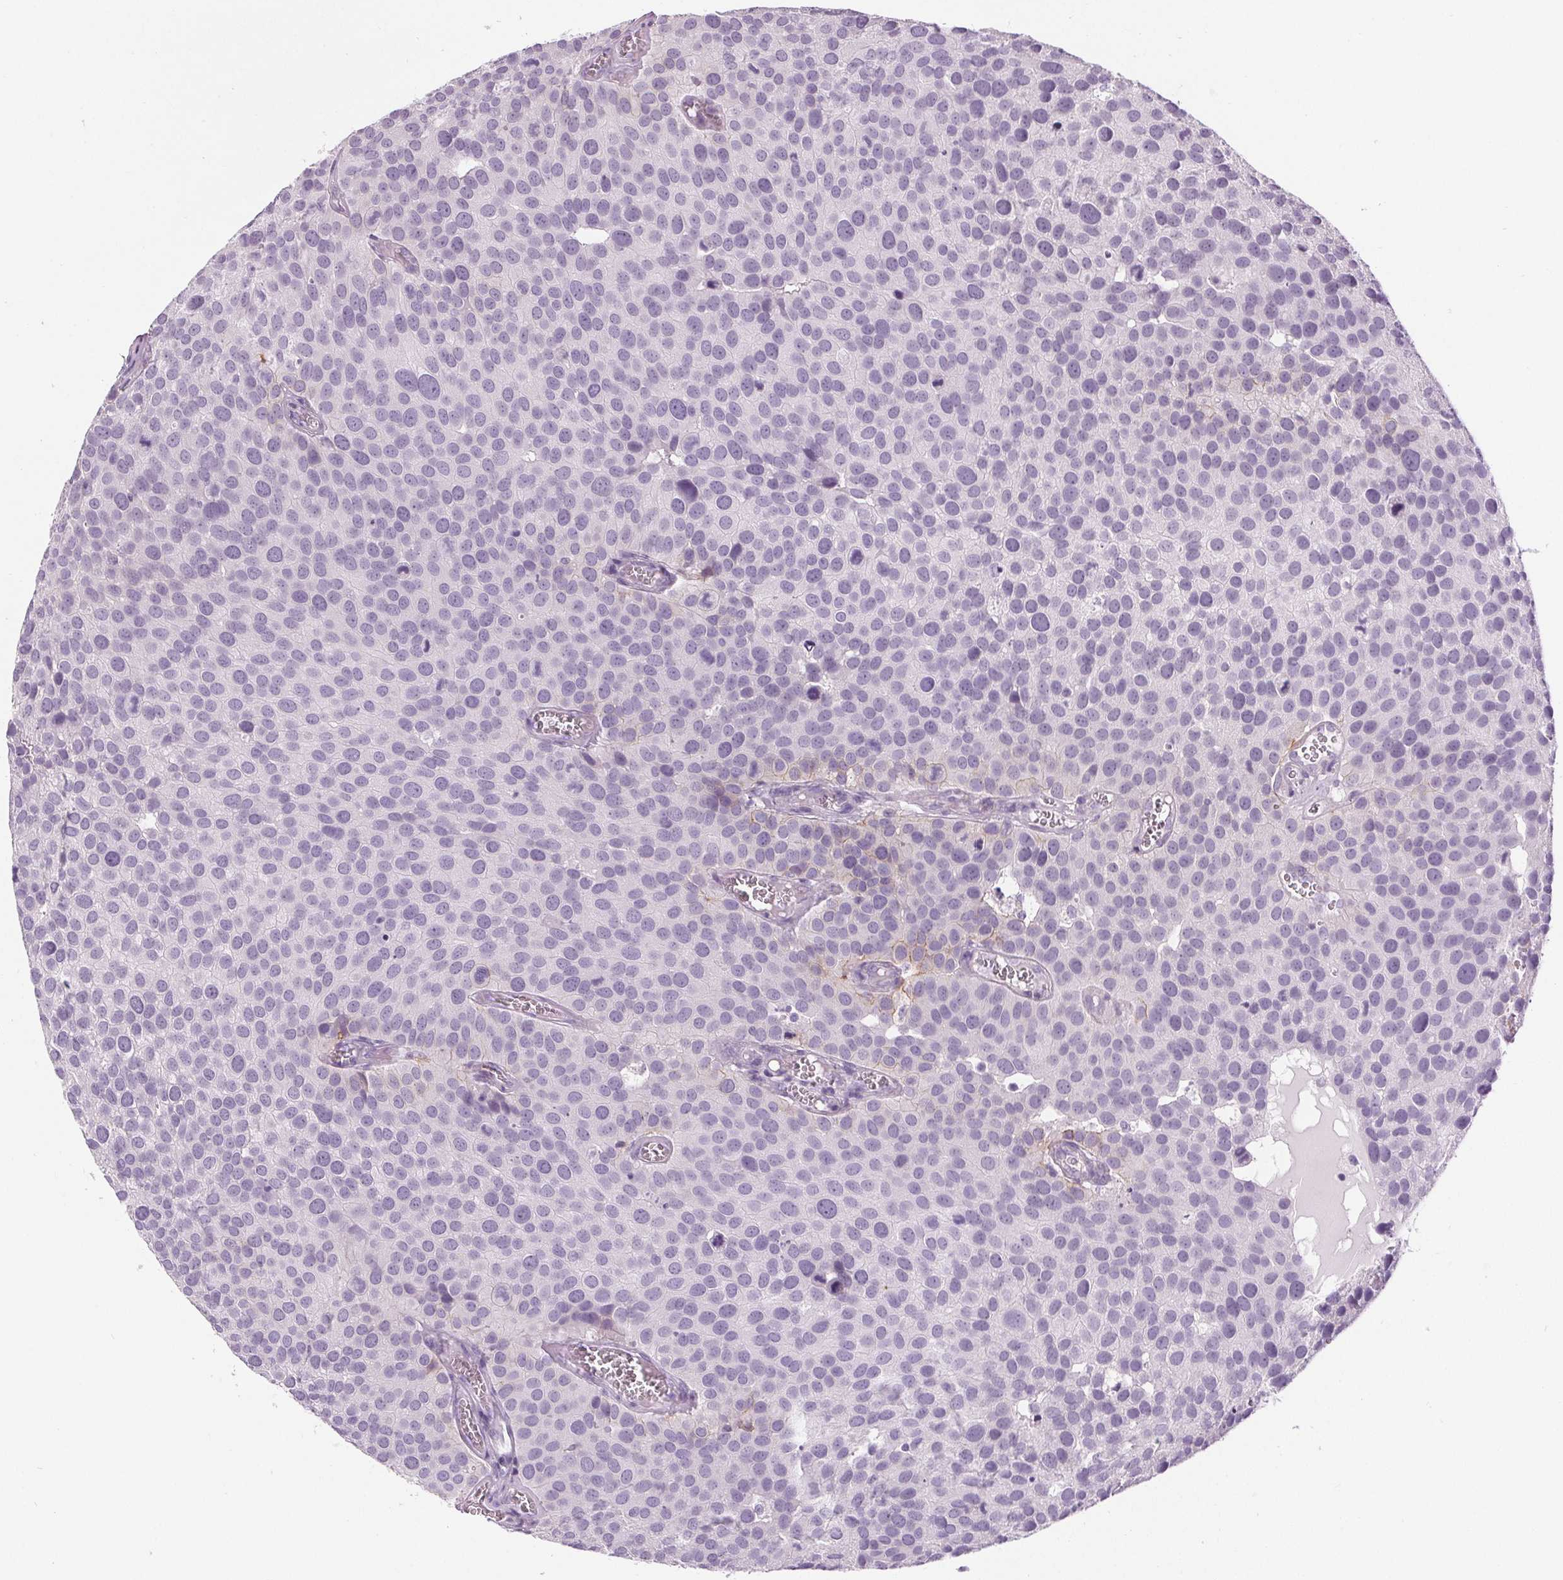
{"staining": {"intensity": "moderate", "quantity": "<25%", "location": "cytoplasmic/membranous"}, "tissue": "urothelial cancer", "cell_type": "Tumor cells", "image_type": "cancer", "snomed": [{"axis": "morphology", "description": "Urothelial carcinoma, Low grade"}, {"axis": "topography", "description": "Urinary bladder"}], "caption": "A histopathology image of human low-grade urothelial carcinoma stained for a protein reveals moderate cytoplasmic/membranous brown staining in tumor cells.", "gene": "MISP", "patient": {"sex": "female", "age": 69}}